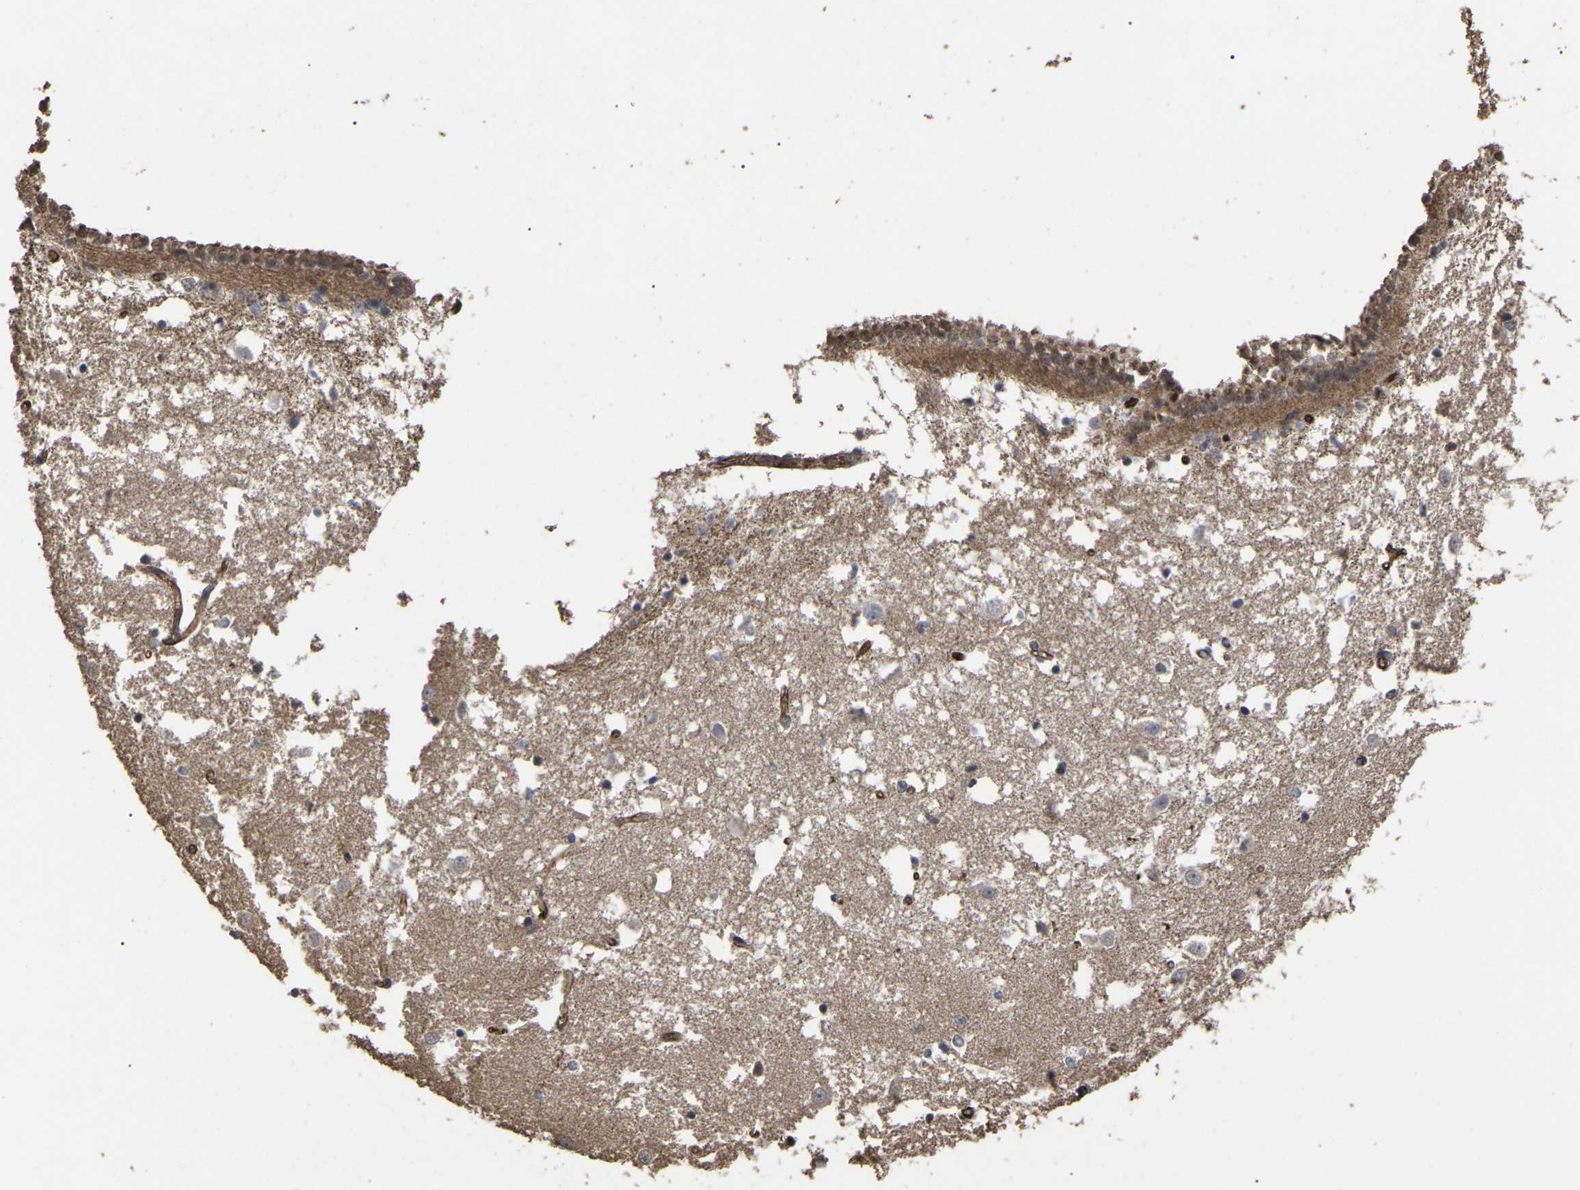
{"staining": {"intensity": "moderate", "quantity": "<25%", "location": "cytoplasmic/membranous,nuclear"}, "tissue": "caudate", "cell_type": "Glial cells", "image_type": "normal", "snomed": [{"axis": "morphology", "description": "Normal tissue, NOS"}, {"axis": "topography", "description": "Lateral ventricle wall"}], "caption": "DAB (3,3'-diaminobenzidine) immunohistochemical staining of normal caudate shows moderate cytoplasmic/membranous,nuclear protein expression in approximately <25% of glial cells.", "gene": "FAM161B", "patient": {"sex": "male", "age": 45}}